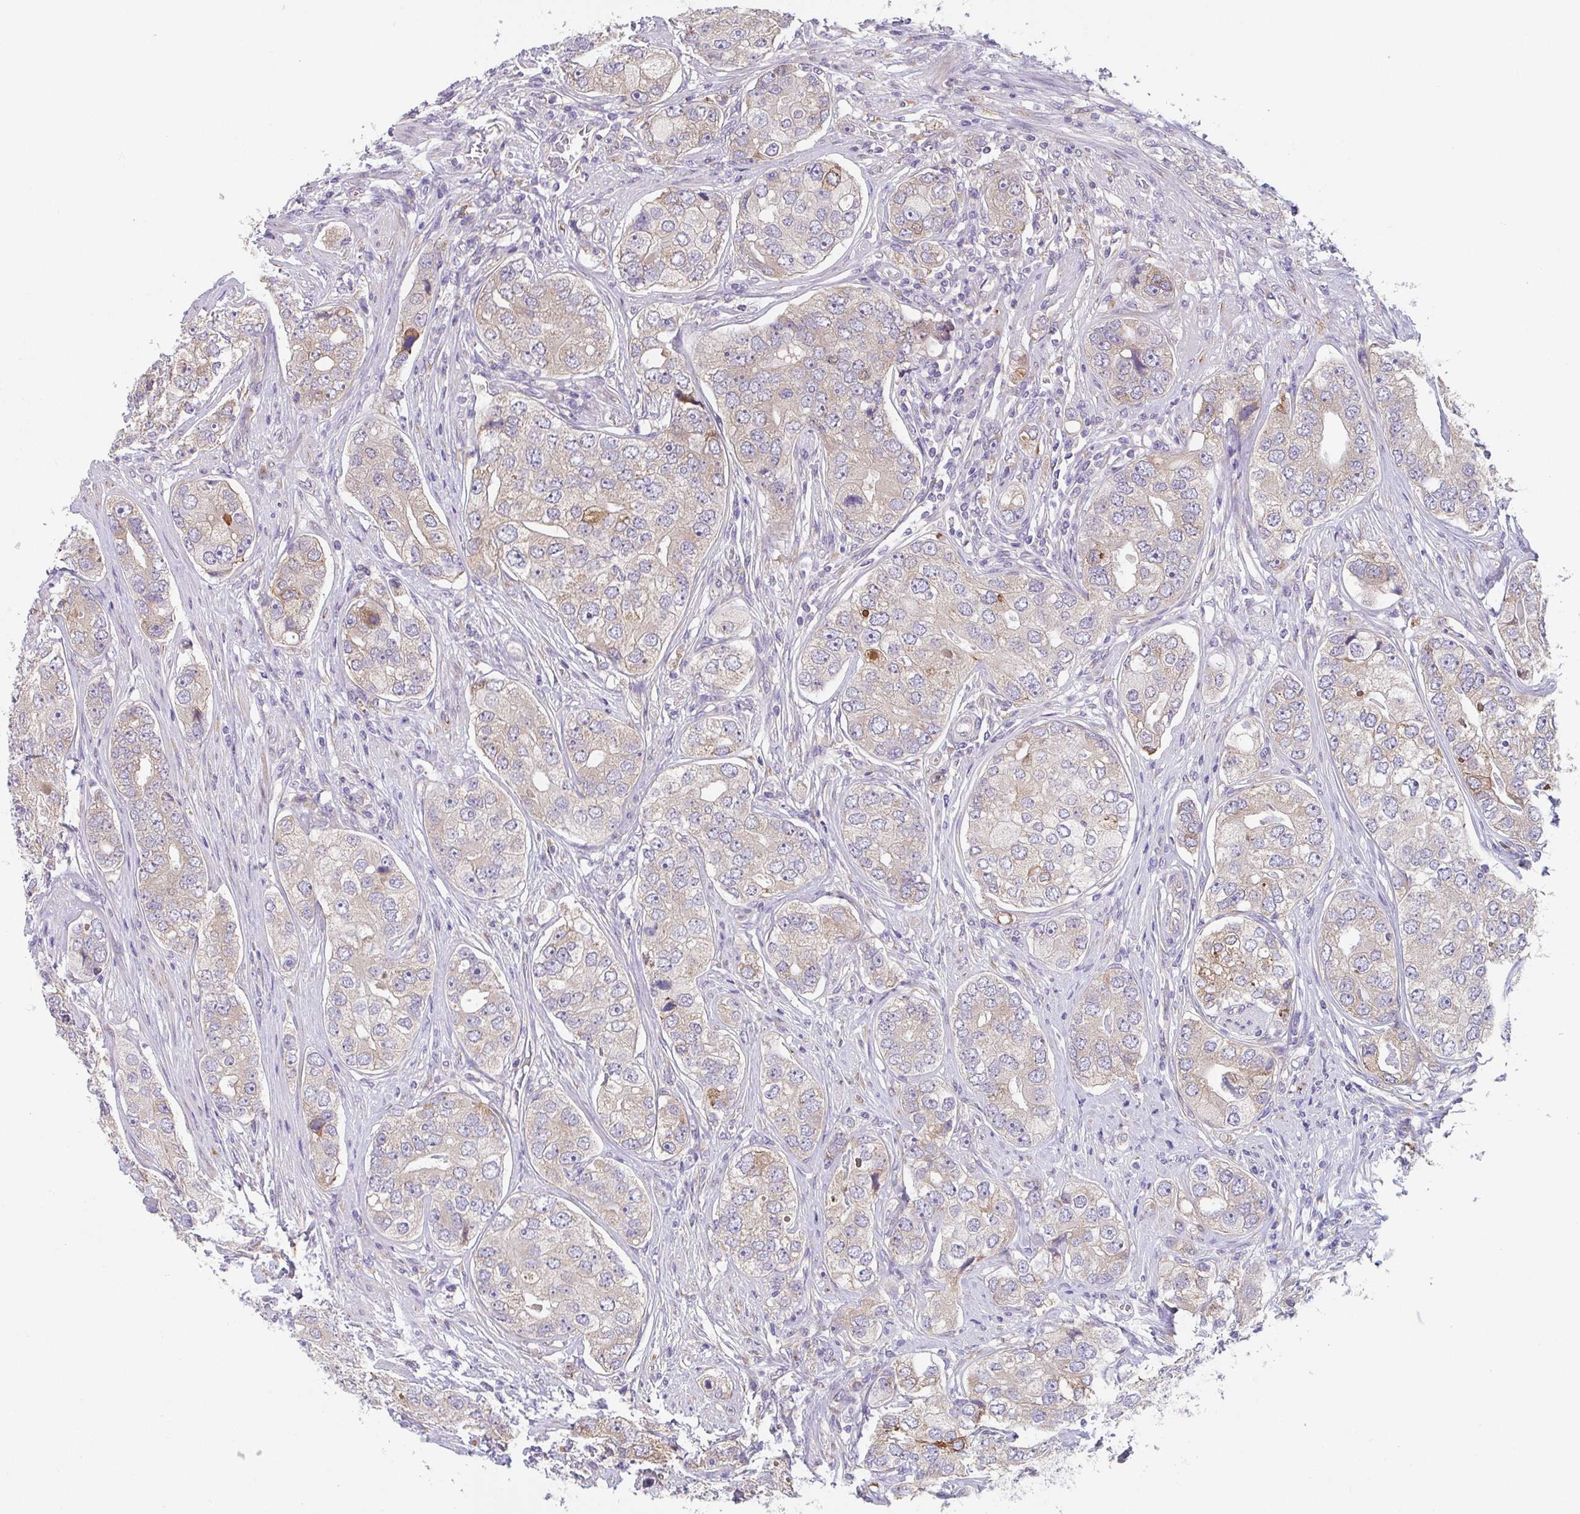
{"staining": {"intensity": "weak", "quantity": ">75%", "location": "cytoplasmic/membranous"}, "tissue": "prostate cancer", "cell_type": "Tumor cells", "image_type": "cancer", "snomed": [{"axis": "morphology", "description": "Adenocarcinoma, High grade"}, {"axis": "topography", "description": "Prostate"}], "caption": "This is a micrograph of immunohistochemistry (IHC) staining of prostate high-grade adenocarcinoma, which shows weak expression in the cytoplasmic/membranous of tumor cells.", "gene": "TSPAN31", "patient": {"sex": "male", "age": 60}}